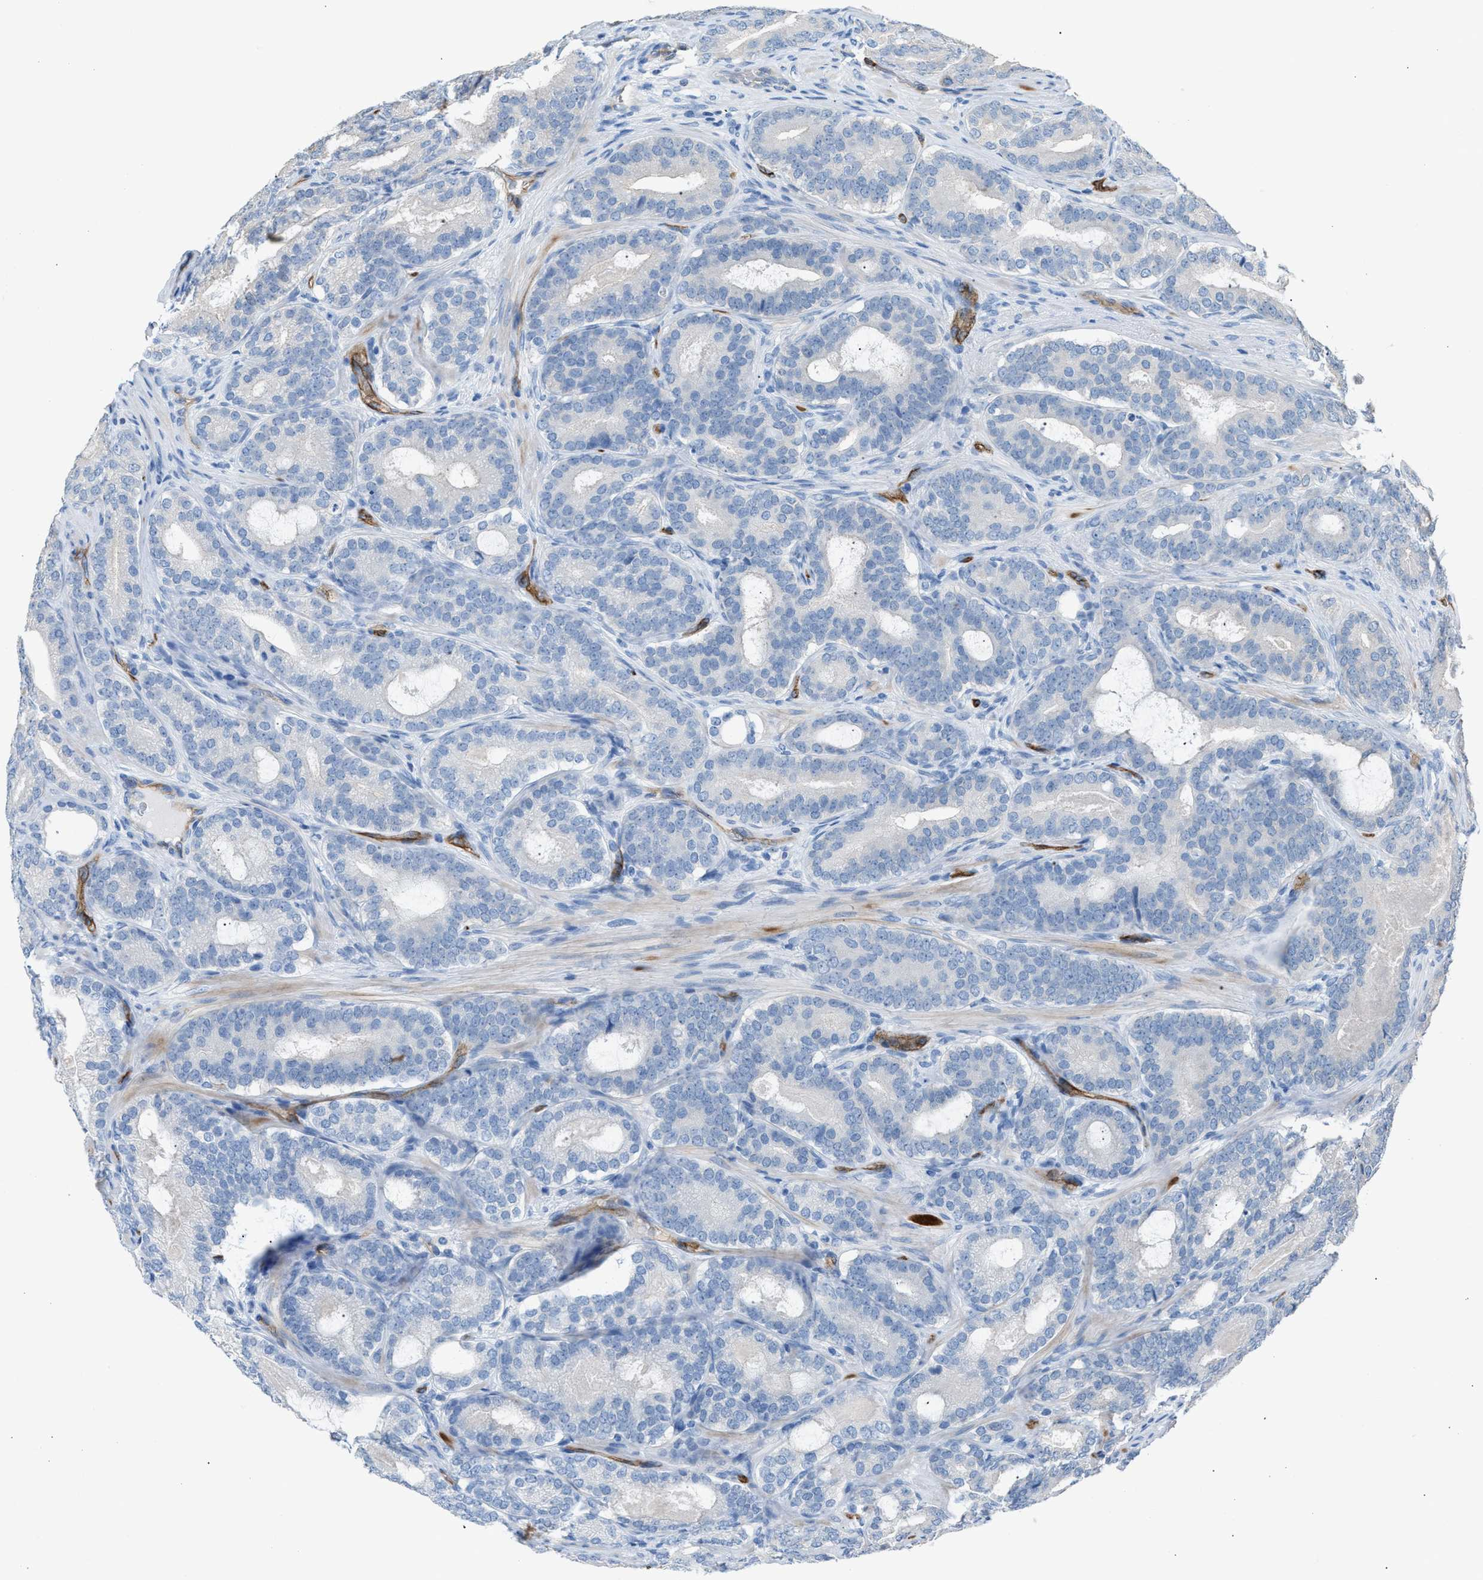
{"staining": {"intensity": "negative", "quantity": "none", "location": "none"}, "tissue": "prostate cancer", "cell_type": "Tumor cells", "image_type": "cancer", "snomed": [{"axis": "morphology", "description": "Adenocarcinoma, High grade"}, {"axis": "topography", "description": "Prostate"}], "caption": "This is an immunohistochemistry micrograph of adenocarcinoma (high-grade) (prostate). There is no staining in tumor cells.", "gene": "DYSF", "patient": {"sex": "male", "age": 60}}